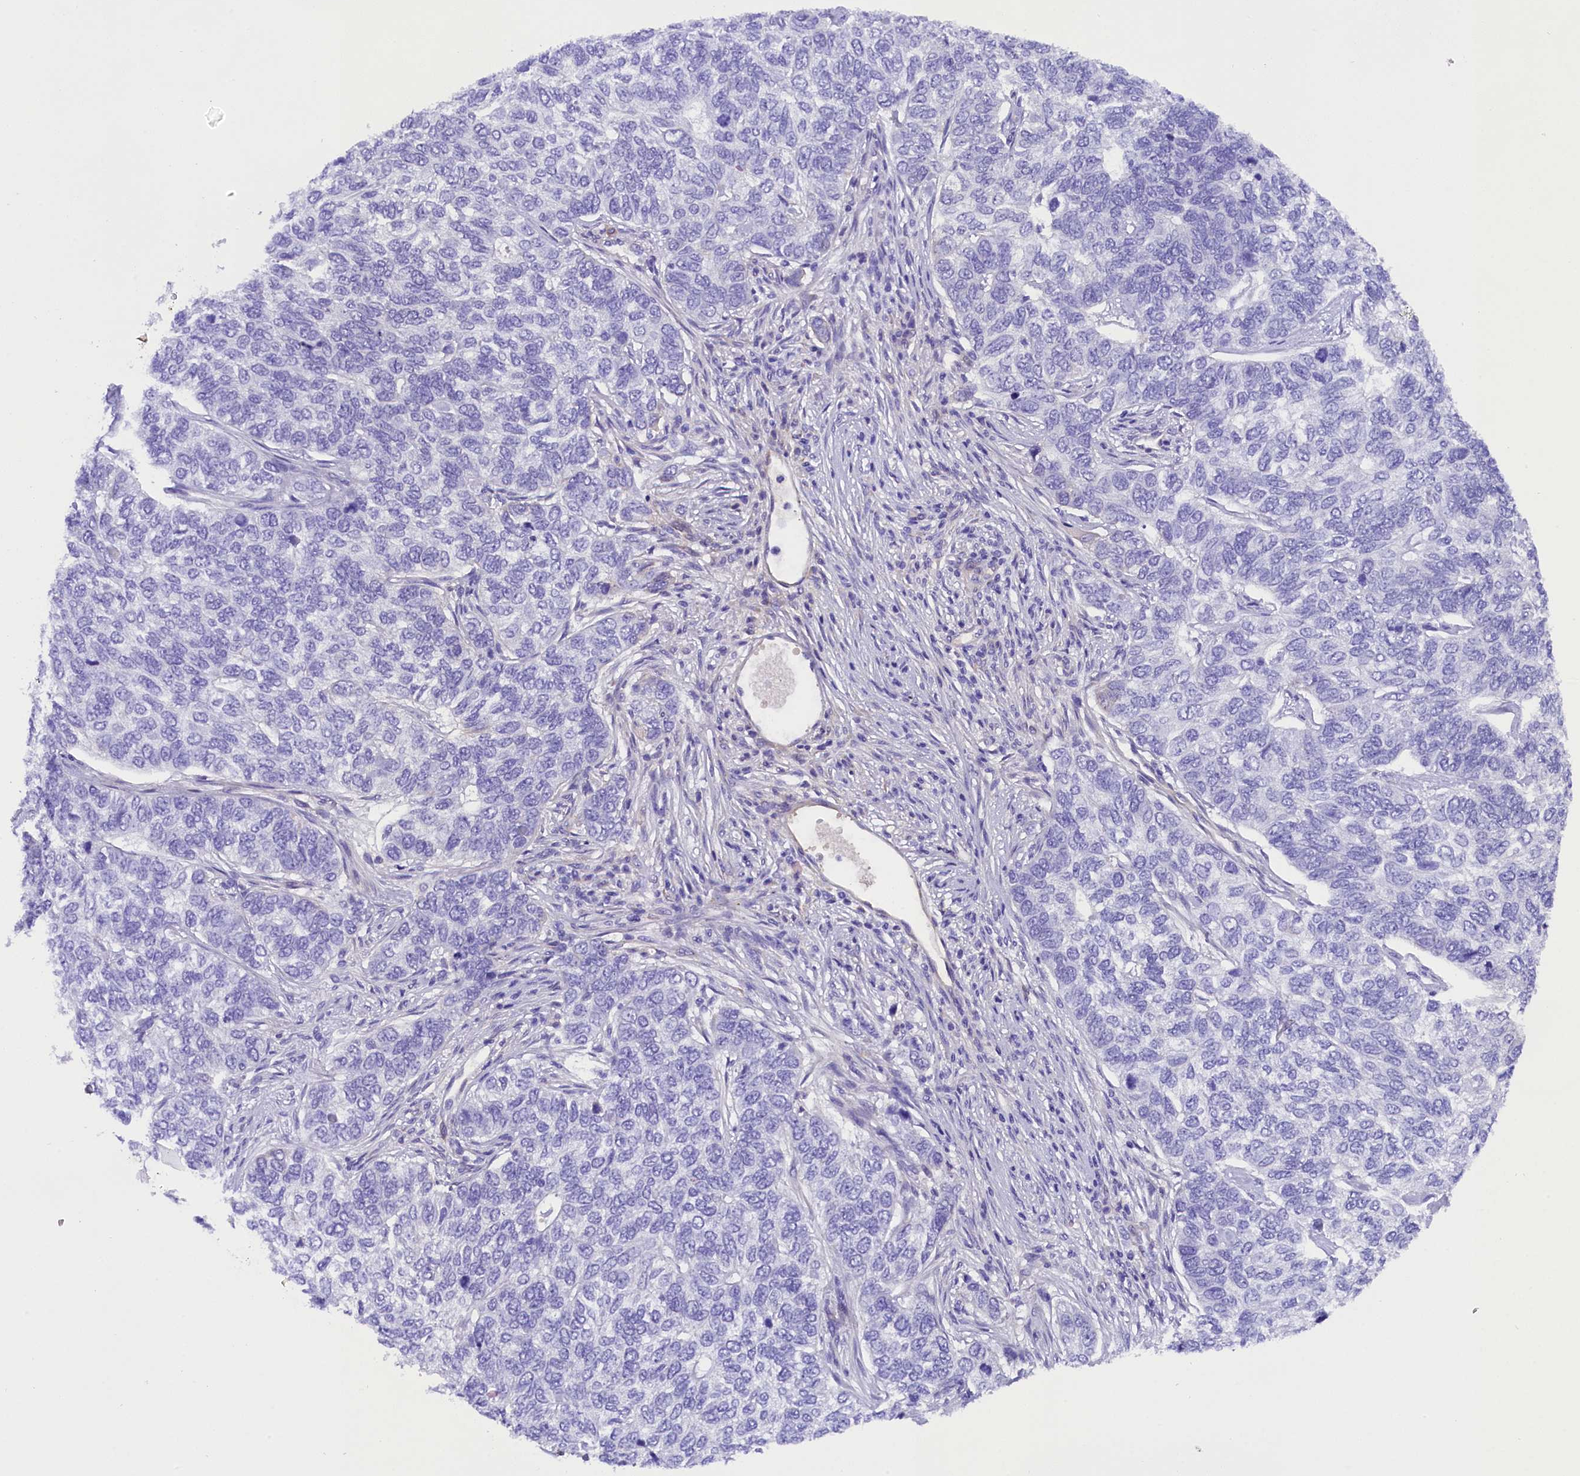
{"staining": {"intensity": "negative", "quantity": "none", "location": "none"}, "tissue": "skin cancer", "cell_type": "Tumor cells", "image_type": "cancer", "snomed": [{"axis": "morphology", "description": "Basal cell carcinoma"}, {"axis": "topography", "description": "Skin"}], "caption": "Immunohistochemistry (IHC) image of neoplastic tissue: skin cancer stained with DAB (3,3'-diaminobenzidine) reveals no significant protein staining in tumor cells.", "gene": "SOD3", "patient": {"sex": "female", "age": 65}}